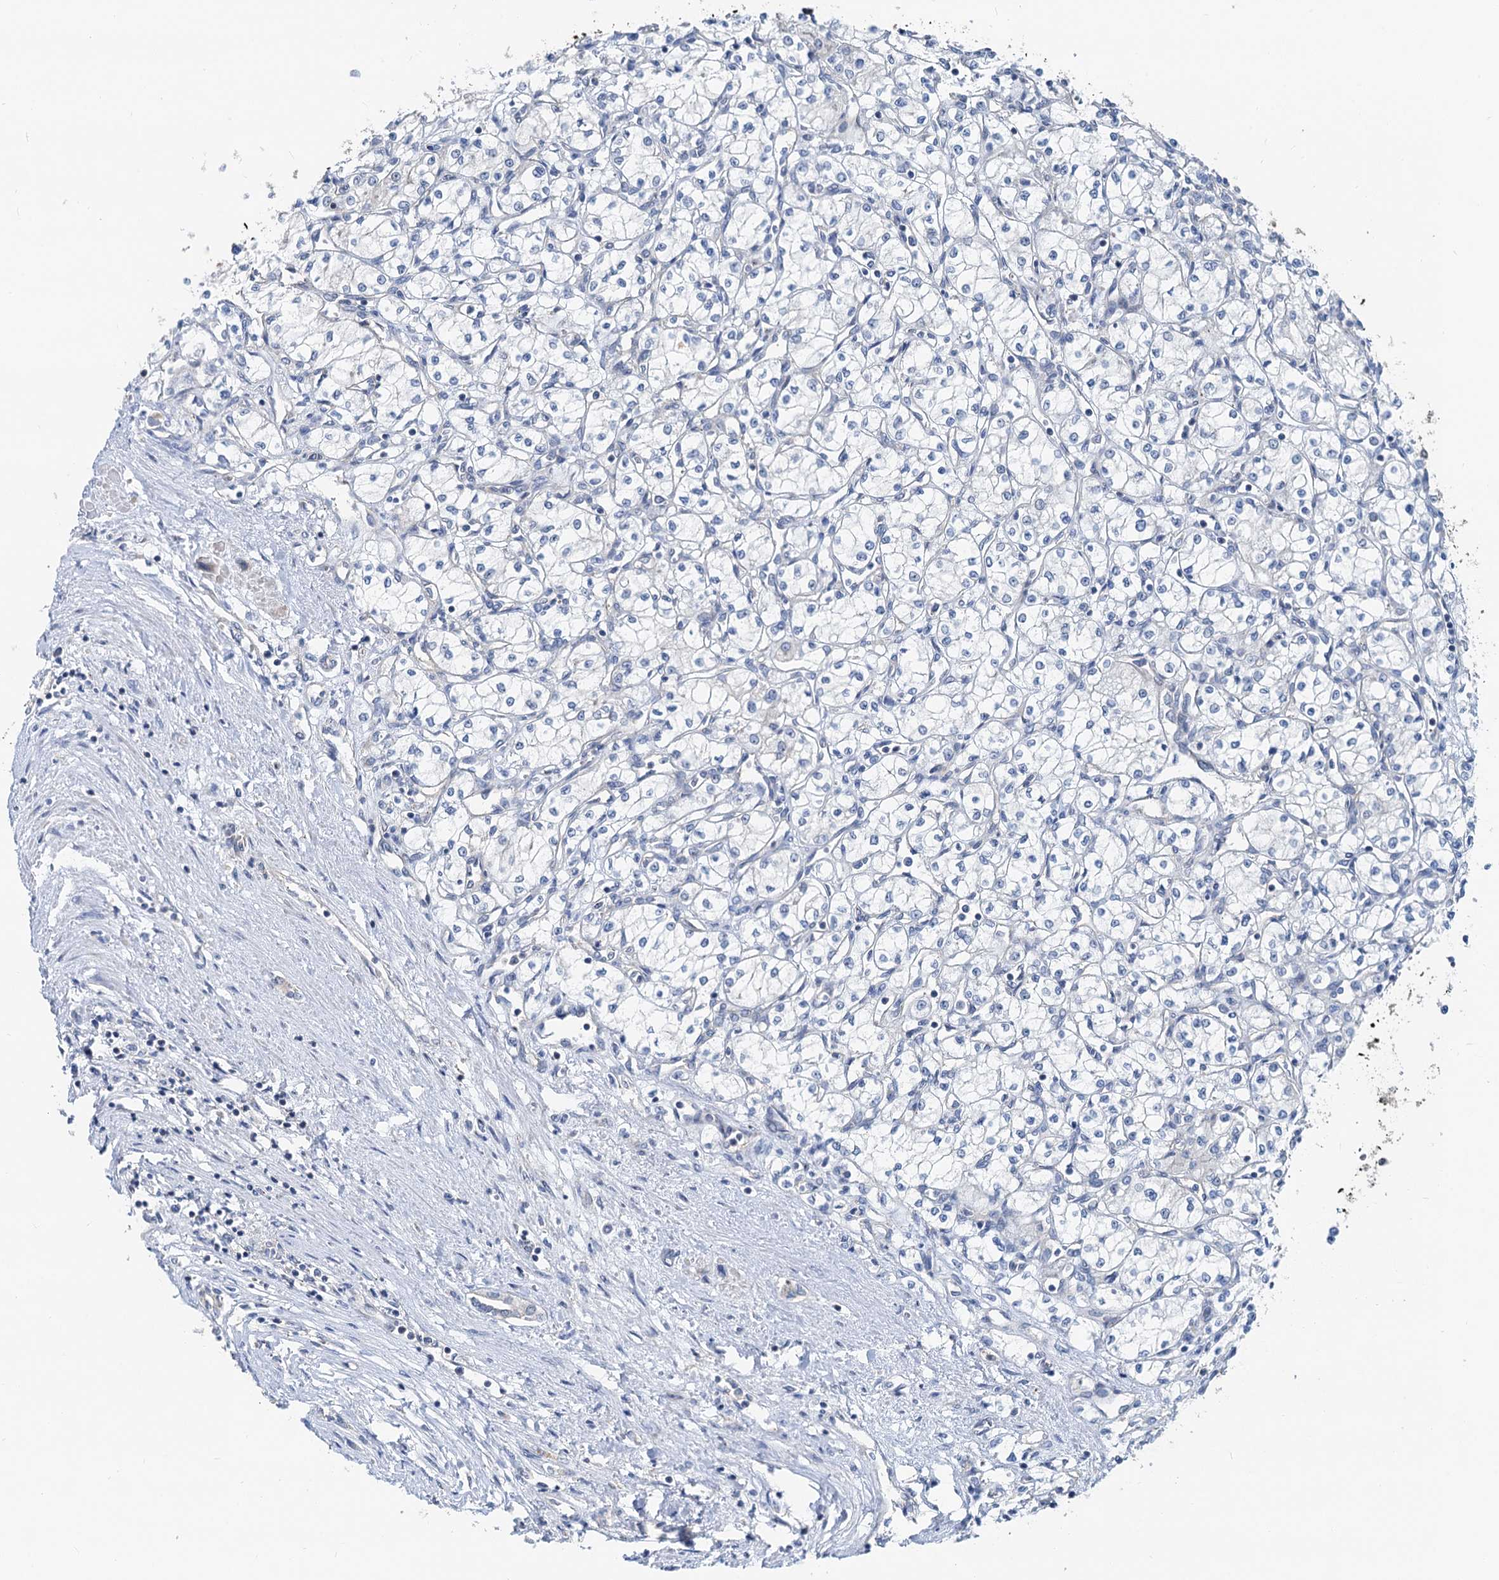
{"staining": {"intensity": "negative", "quantity": "none", "location": "none"}, "tissue": "renal cancer", "cell_type": "Tumor cells", "image_type": "cancer", "snomed": [{"axis": "morphology", "description": "Adenocarcinoma, NOS"}, {"axis": "topography", "description": "Kidney"}], "caption": "Immunohistochemistry (IHC) histopathology image of neoplastic tissue: human renal cancer stained with DAB (3,3'-diaminobenzidine) demonstrates no significant protein expression in tumor cells. Brightfield microscopy of IHC stained with DAB (brown) and hematoxylin (blue), captured at high magnification.", "gene": "ANKRD26", "patient": {"sex": "male", "age": 59}}